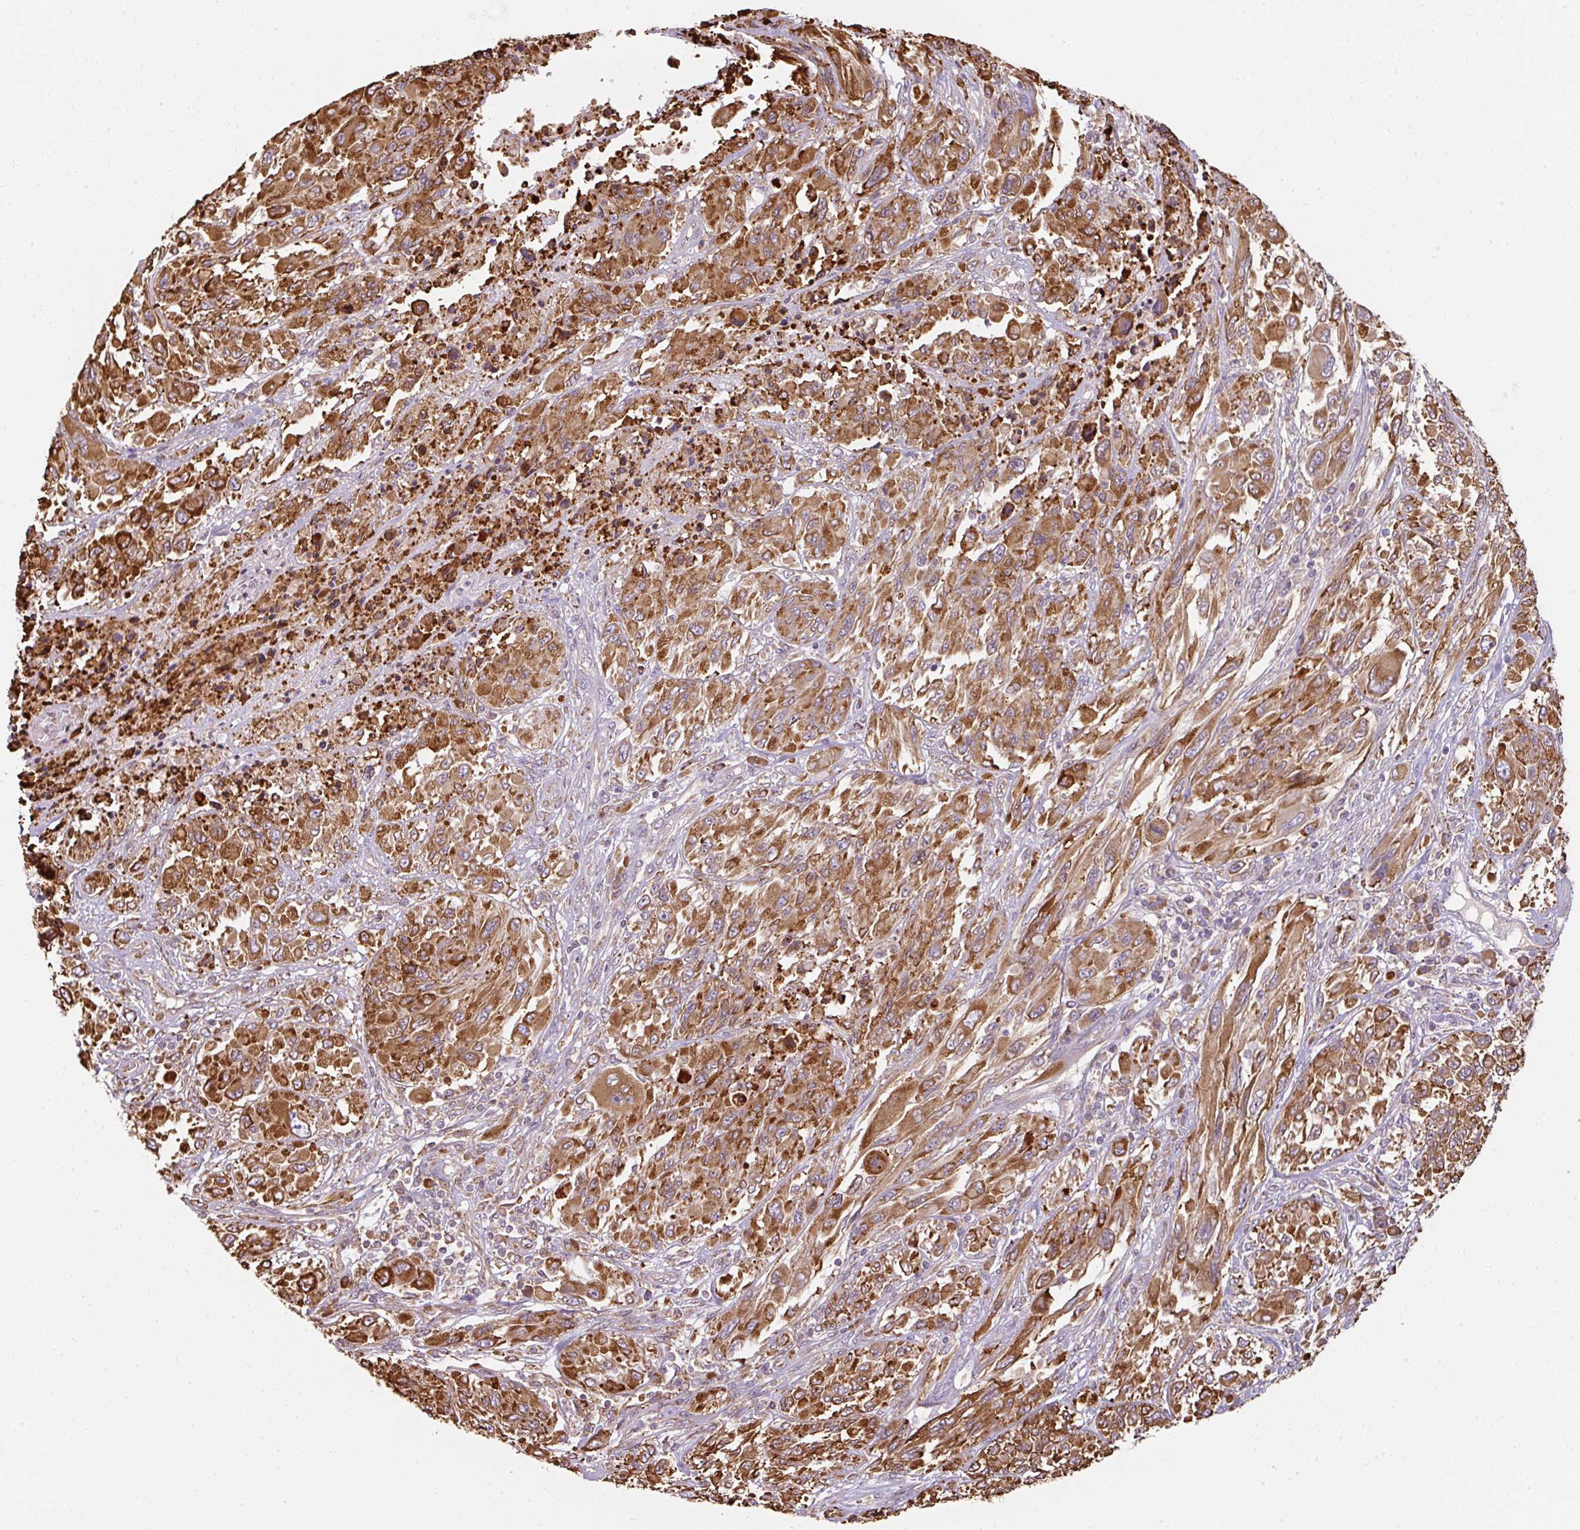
{"staining": {"intensity": "strong", "quantity": ">75%", "location": "cytoplasmic/membranous"}, "tissue": "melanoma", "cell_type": "Tumor cells", "image_type": "cancer", "snomed": [{"axis": "morphology", "description": "Malignant melanoma, NOS"}, {"axis": "topography", "description": "Skin"}], "caption": "Melanoma stained for a protein reveals strong cytoplasmic/membranous positivity in tumor cells.", "gene": "PRKCSH", "patient": {"sex": "female", "age": 91}}